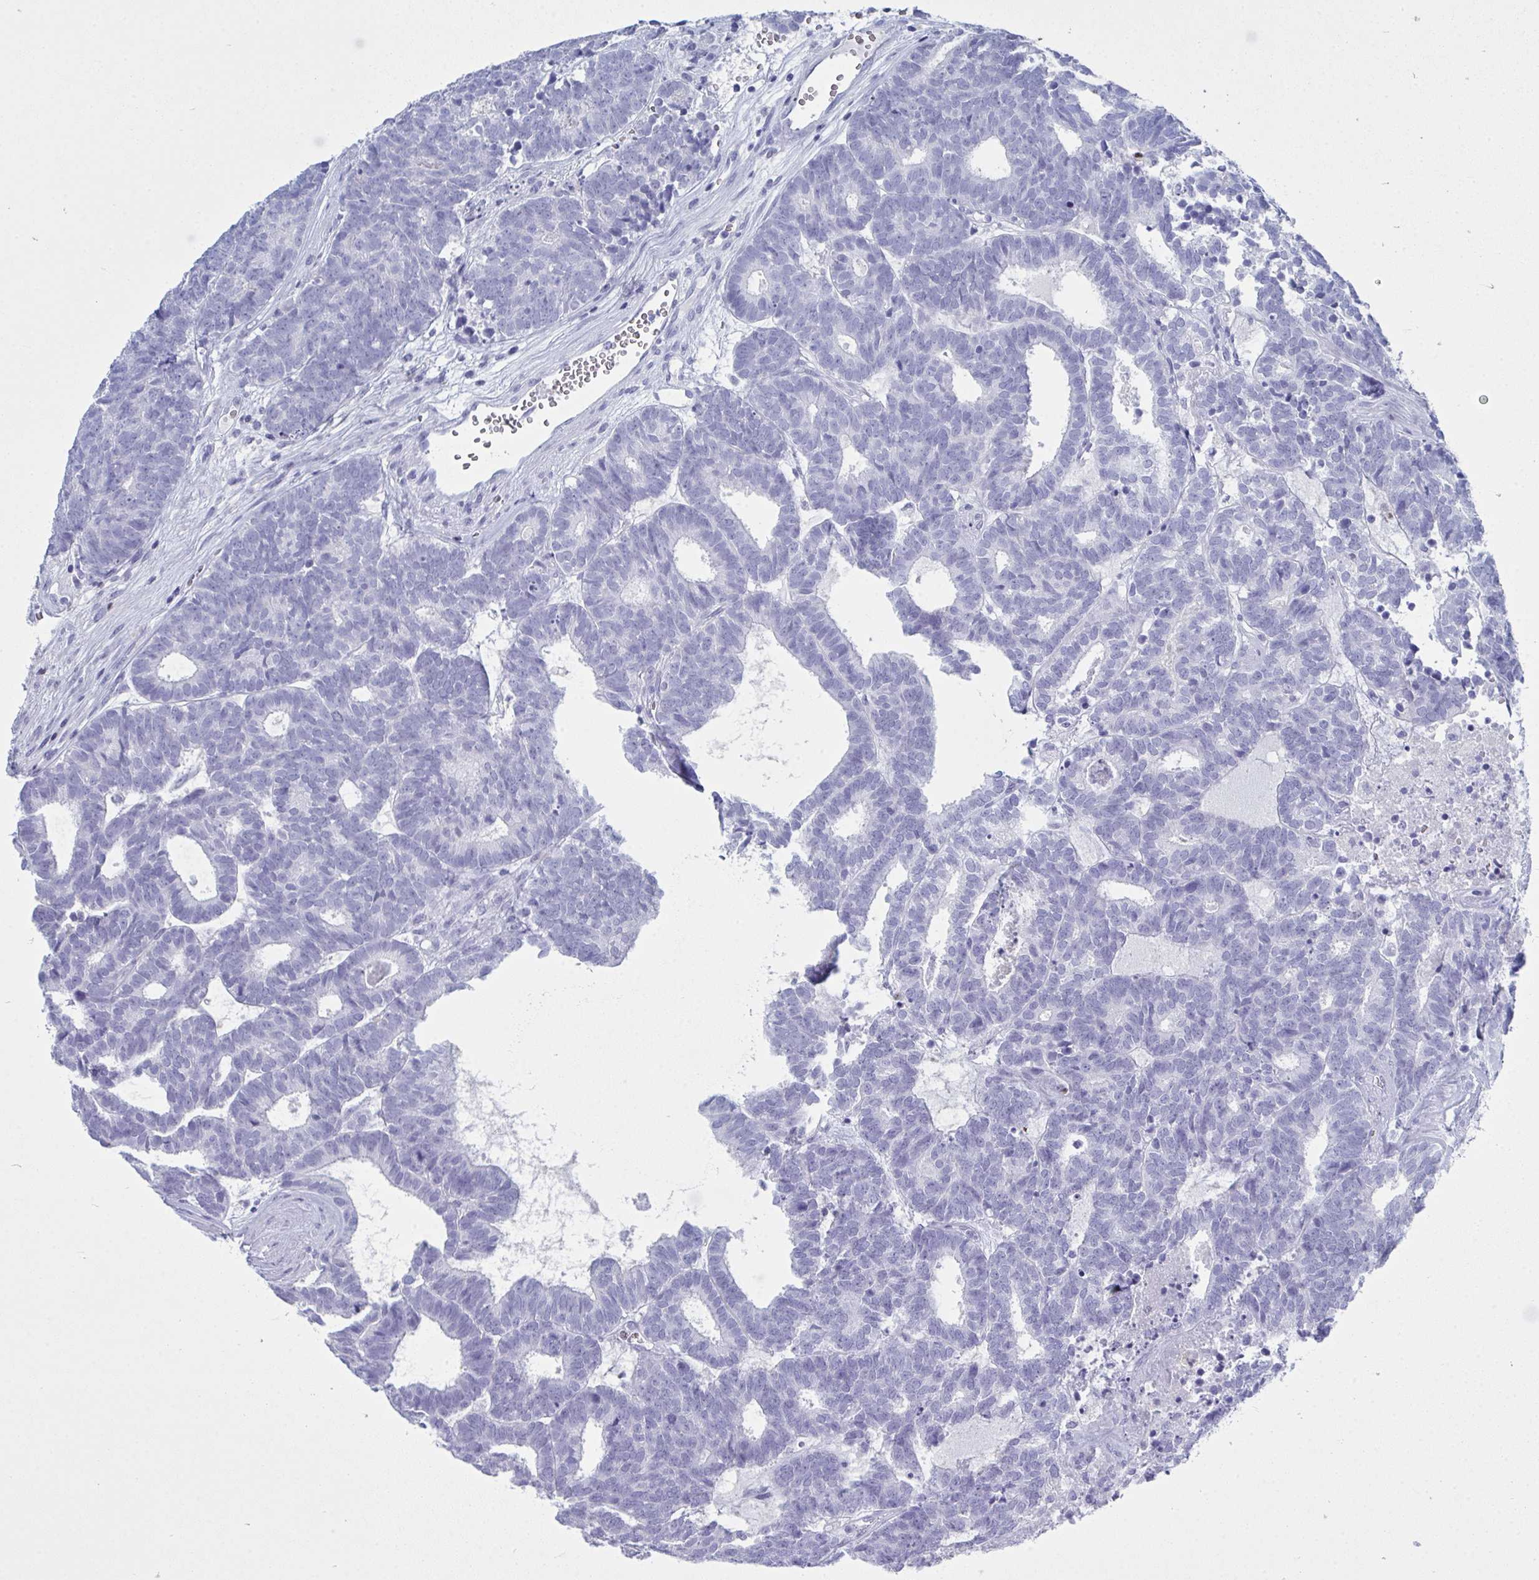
{"staining": {"intensity": "negative", "quantity": "none", "location": "none"}, "tissue": "head and neck cancer", "cell_type": "Tumor cells", "image_type": "cancer", "snomed": [{"axis": "morphology", "description": "Adenocarcinoma, NOS"}, {"axis": "topography", "description": "Head-Neck"}], "caption": "Tumor cells show no significant staining in head and neck cancer. (Stains: DAB immunohistochemistry with hematoxylin counter stain, Microscopy: brightfield microscopy at high magnification).", "gene": "SERPINB10", "patient": {"sex": "female", "age": 81}}